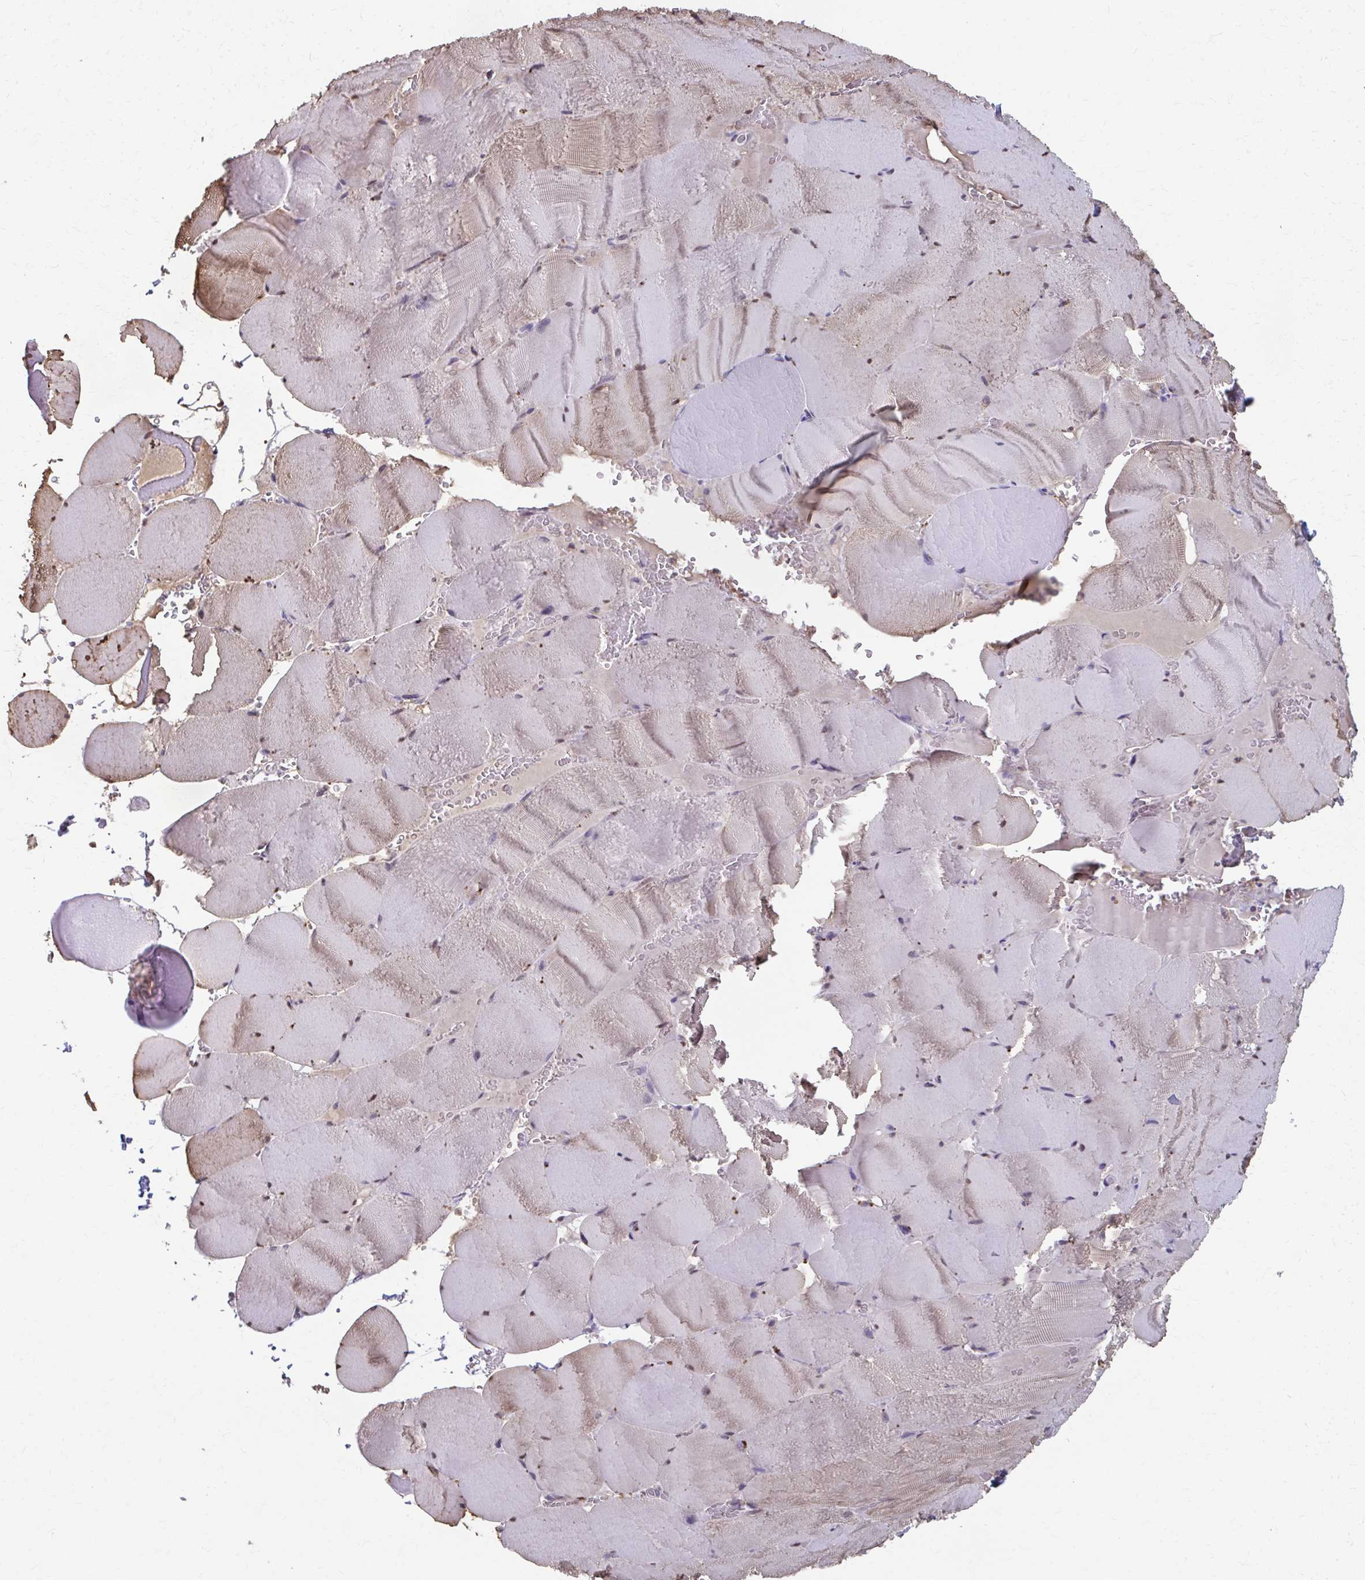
{"staining": {"intensity": "weak", "quantity": "25%-75%", "location": "cytoplasmic/membranous"}, "tissue": "skeletal muscle", "cell_type": "Myocytes", "image_type": "normal", "snomed": [{"axis": "morphology", "description": "Normal tissue, NOS"}, {"axis": "topography", "description": "Skeletal muscle"}, {"axis": "topography", "description": "Head-Neck"}], "caption": "The micrograph reveals immunohistochemical staining of unremarkable skeletal muscle. There is weak cytoplasmic/membranous positivity is present in about 25%-75% of myocytes.", "gene": "ING4", "patient": {"sex": "male", "age": 66}}